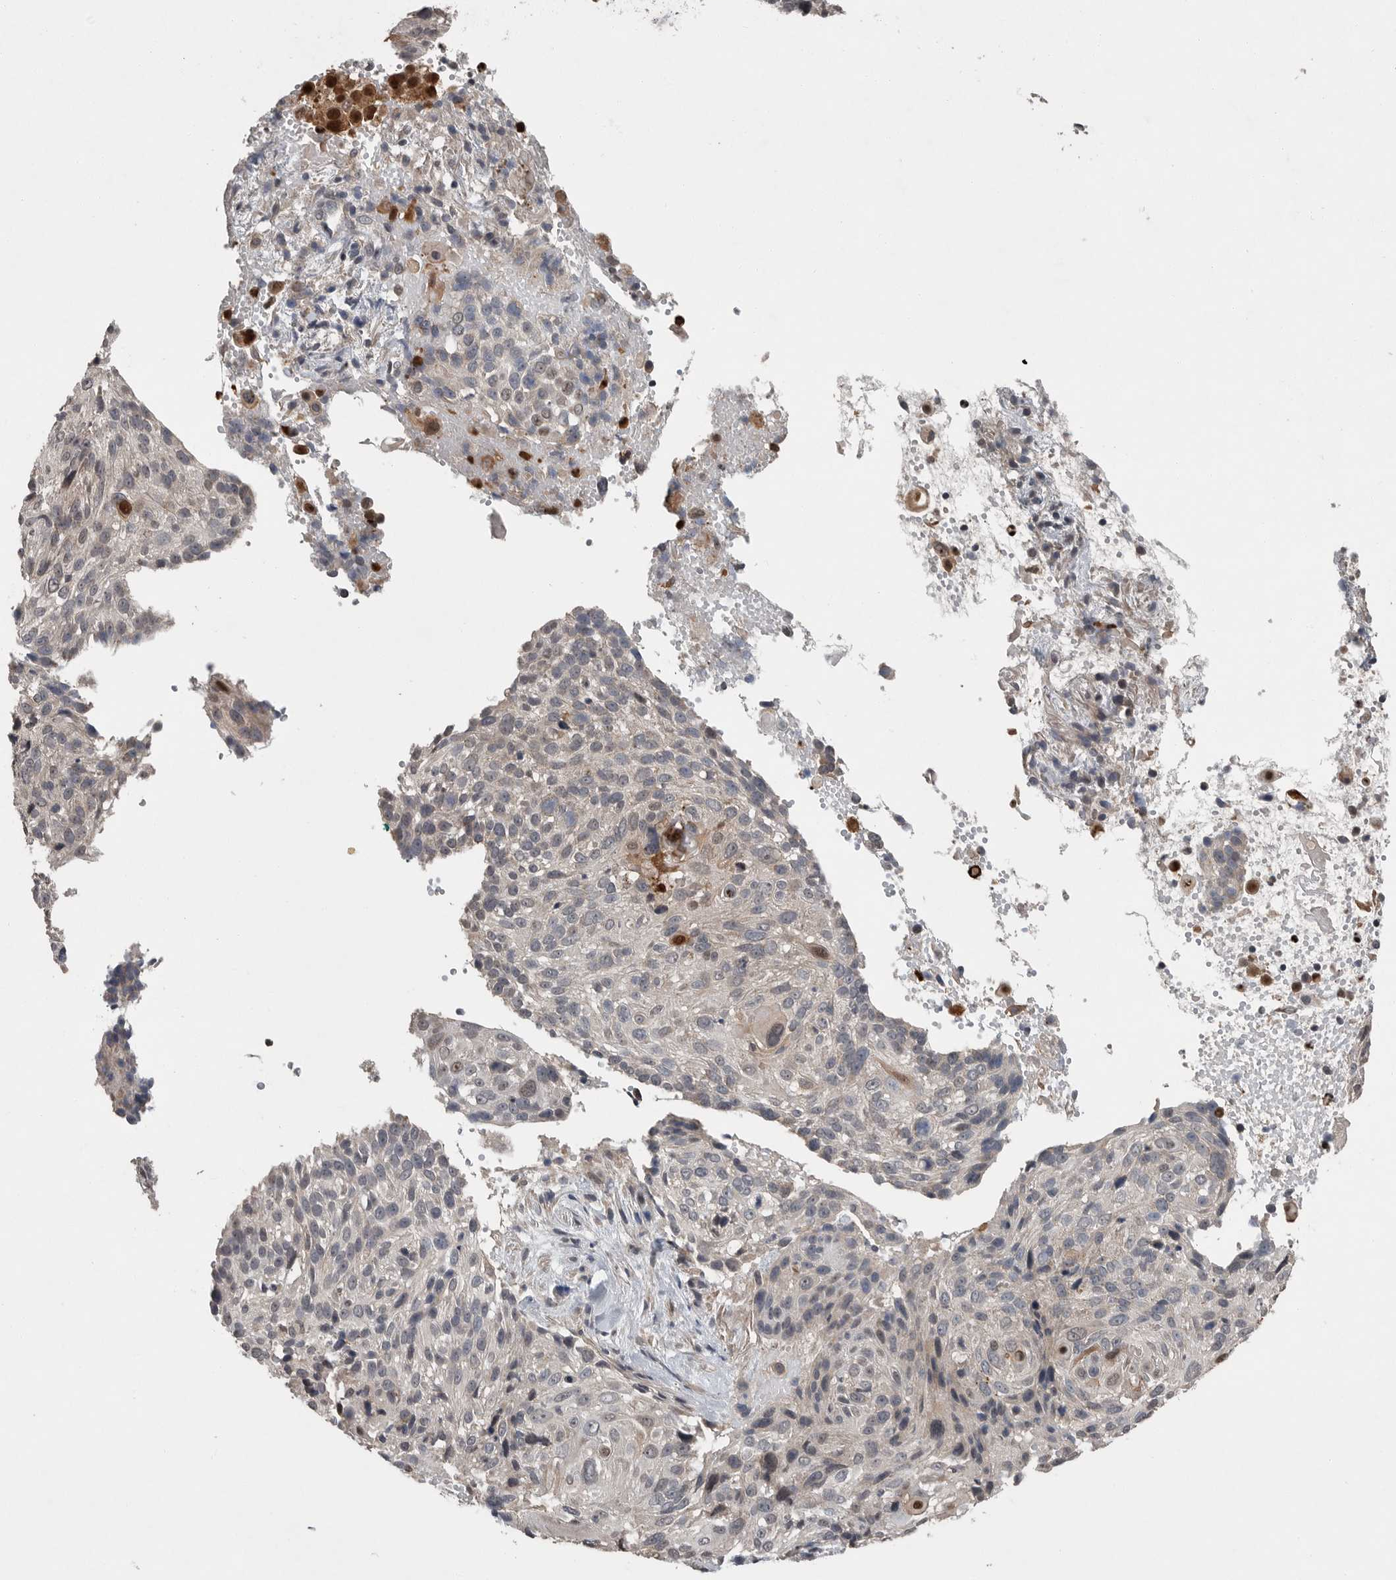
{"staining": {"intensity": "weak", "quantity": "<25%", "location": "cytoplasmic/membranous,nuclear"}, "tissue": "cervical cancer", "cell_type": "Tumor cells", "image_type": "cancer", "snomed": [{"axis": "morphology", "description": "Squamous cell carcinoma, NOS"}, {"axis": "topography", "description": "Cervix"}], "caption": "There is no significant expression in tumor cells of cervical cancer (squamous cell carcinoma). The staining was performed using DAB (3,3'-diaminobenzidine) to visualize the protein expression in brown, while the nuclei were stained in blue with hematoxylin (Magnification: 20x).", "gene": "SCP2", "patient": {"sex": "female", "age": 74}}